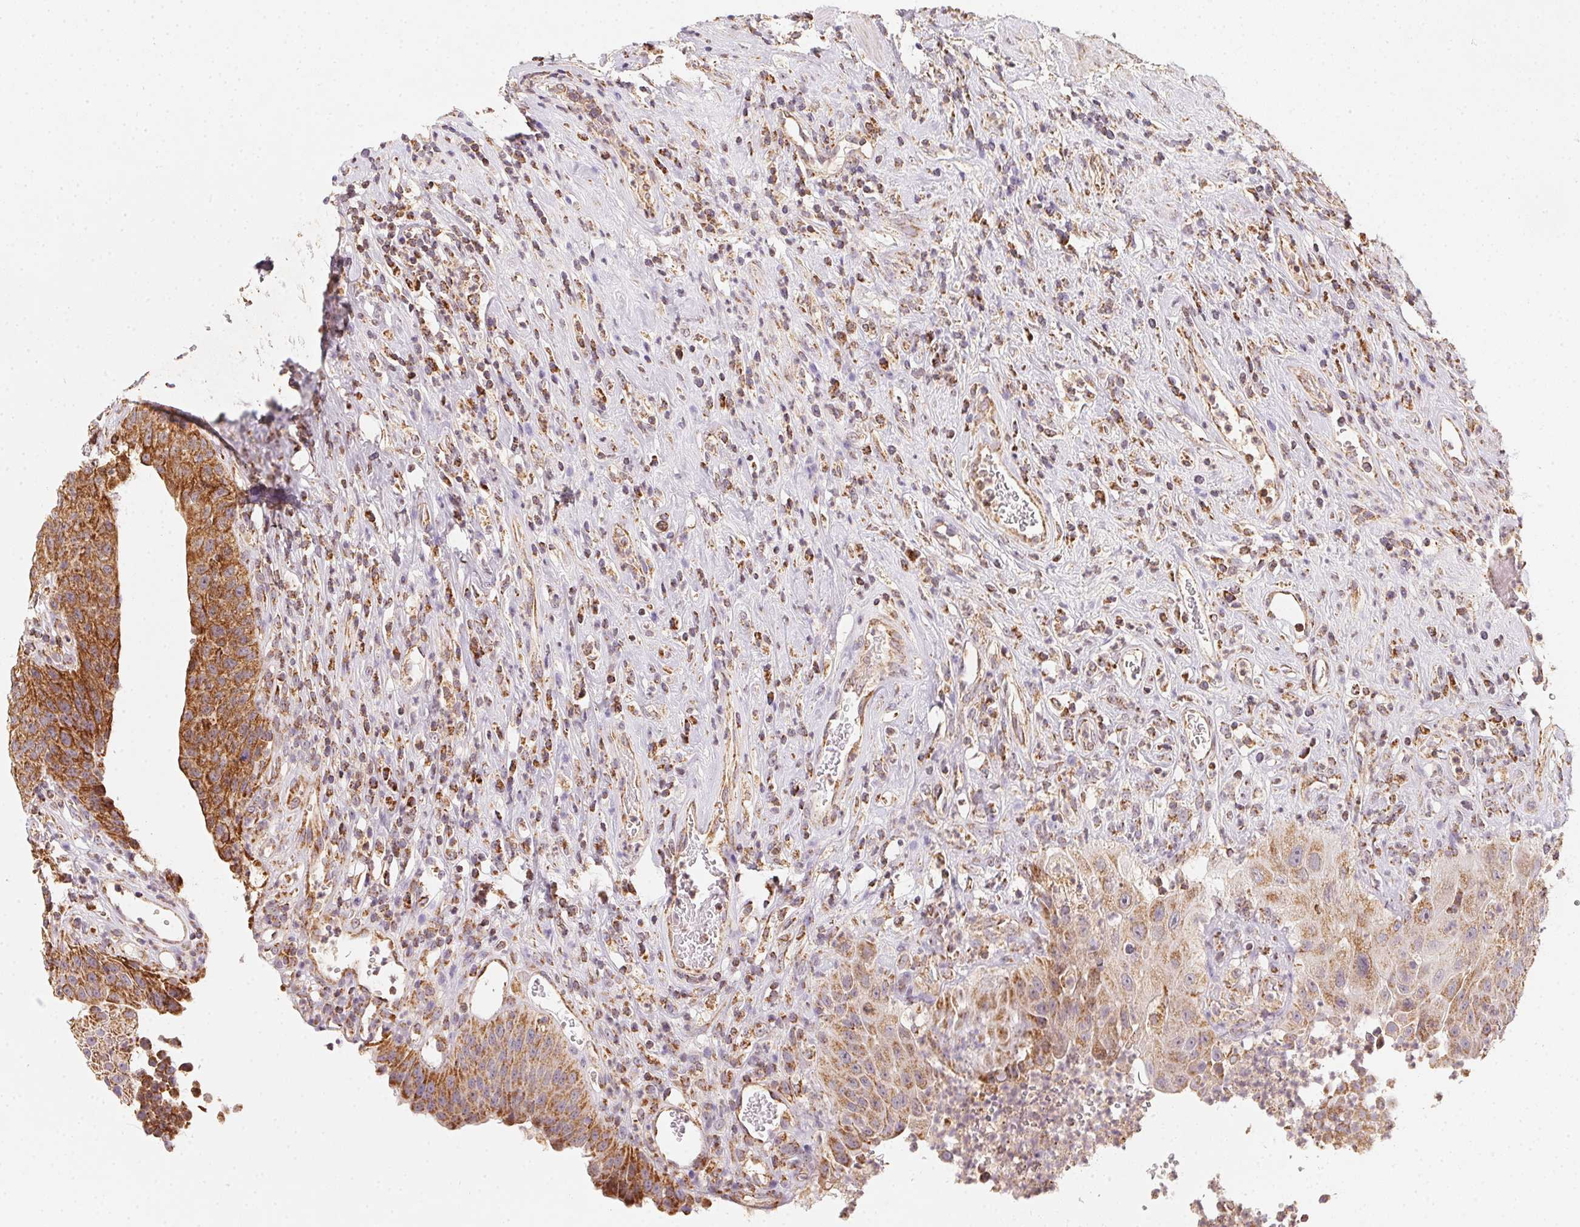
{"staining": {"intensity": "strong", "quantity": ">75%", "location": "cytoplasmic/membranous"}, "tissue": "urinary bladder", "cell_type": "Urothelial cells", "image_type": "normal", "snomed": [{"axis": "morphology", "description": "Normal tissue, NOS"}, {"axis": "topography", "description": "Urinary bladder"}], "caption": "This image shows immunohistochemistry staining of normal human urinary bladder, with high strong cytoplasmic/membranous expression in about >75% of urothelial cells.", "gene": "NDUFS6", "patient": {"sex": "female", "age": 56}}